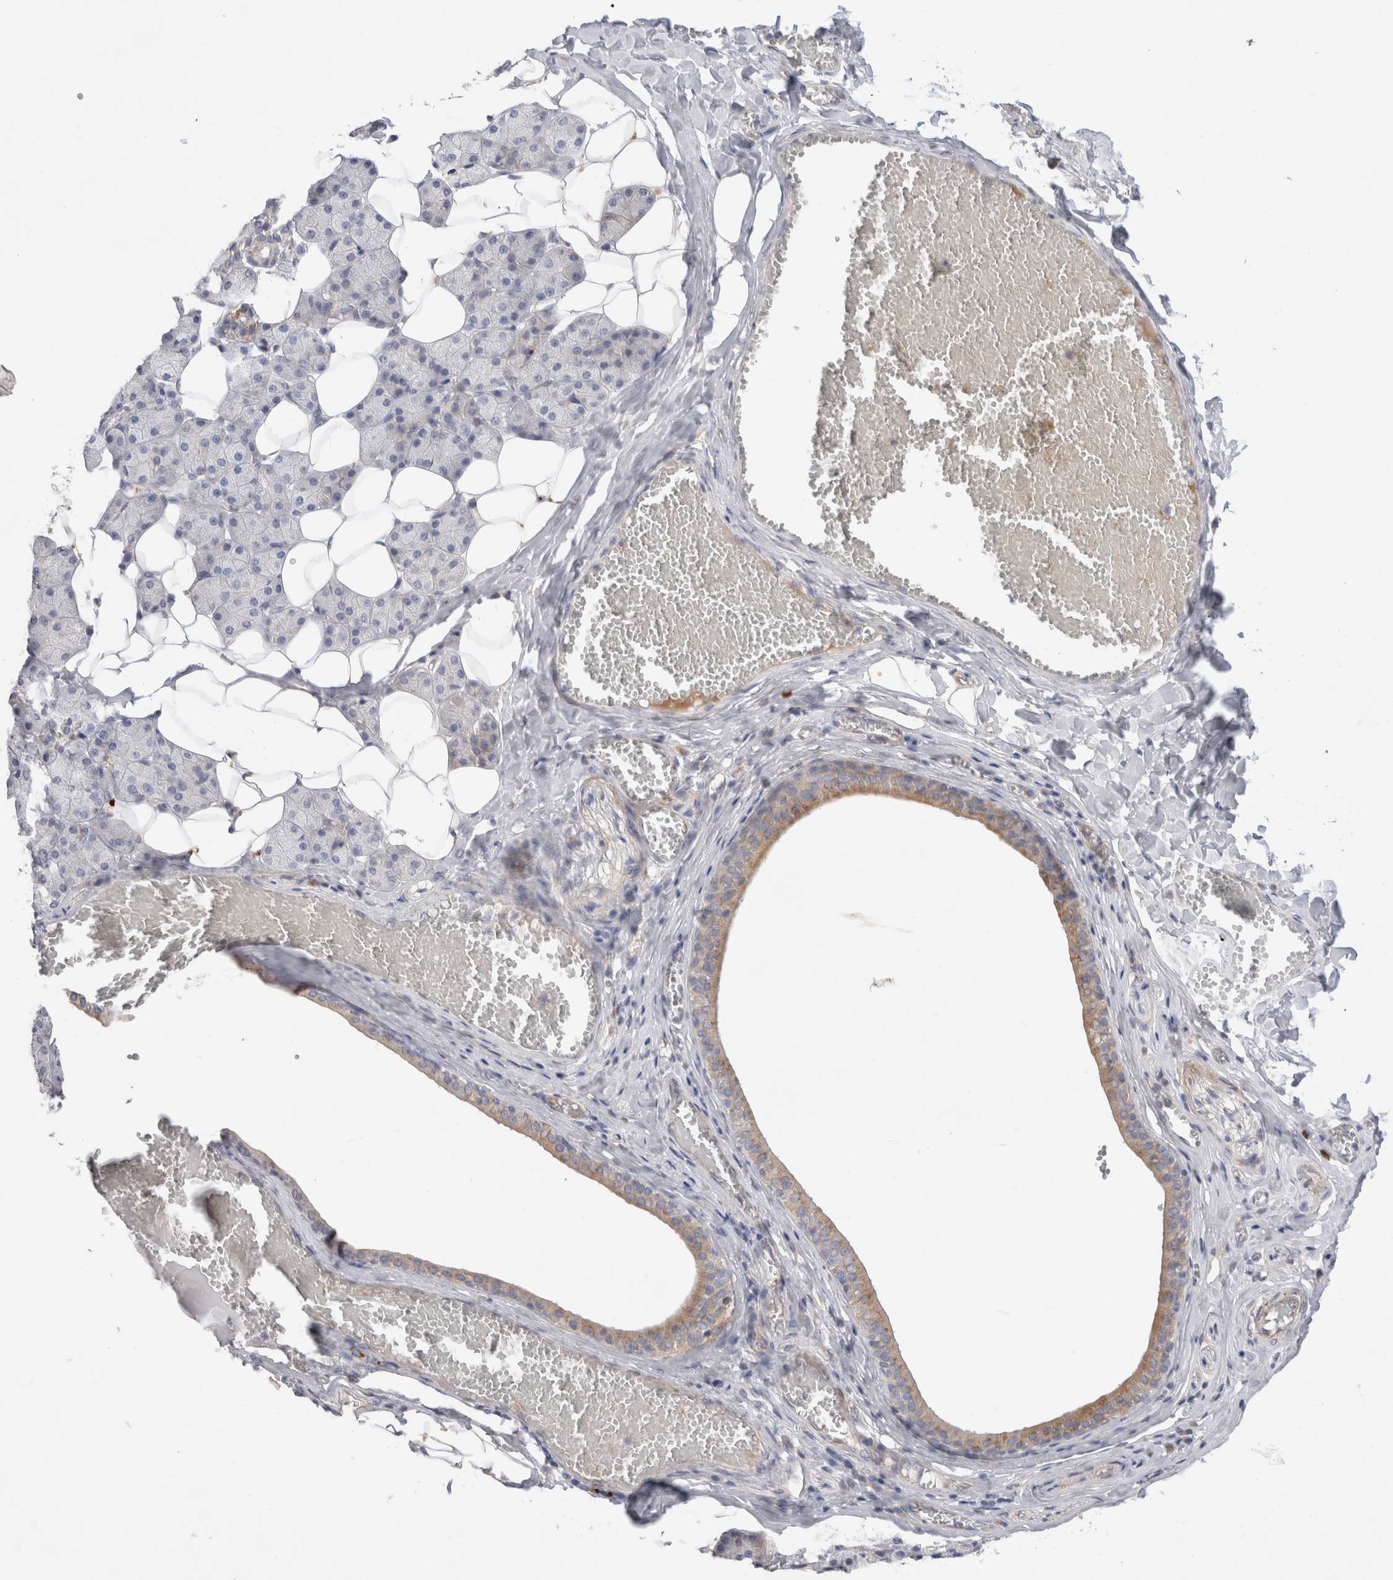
{"staining": {"intensity": "moderate", "quantity": "<25%", "location": "cytoplasmic/membranous"}, "tissue": "salivary gland", "cell_type": "Glandular cells", "image_type": "normal", "snomed": [{"axis": "morphology", "description": "Normal tissue, NOS"}, {"axis": "topography", "description": "Salivary gland"}], "caption": "Protein staining displays moderate cytoplasmic/membranous expression in about <25% of glandular cells in unremarkable salivary gland. The protein is stained brown, and the nuclei are stained in blue (DAB (3,3'-diaminobenzidine) IHC with brightfield microscopy, high magnification).", "gene": "TBC1D16", "patient": {"sex": "female", "age": 33}}